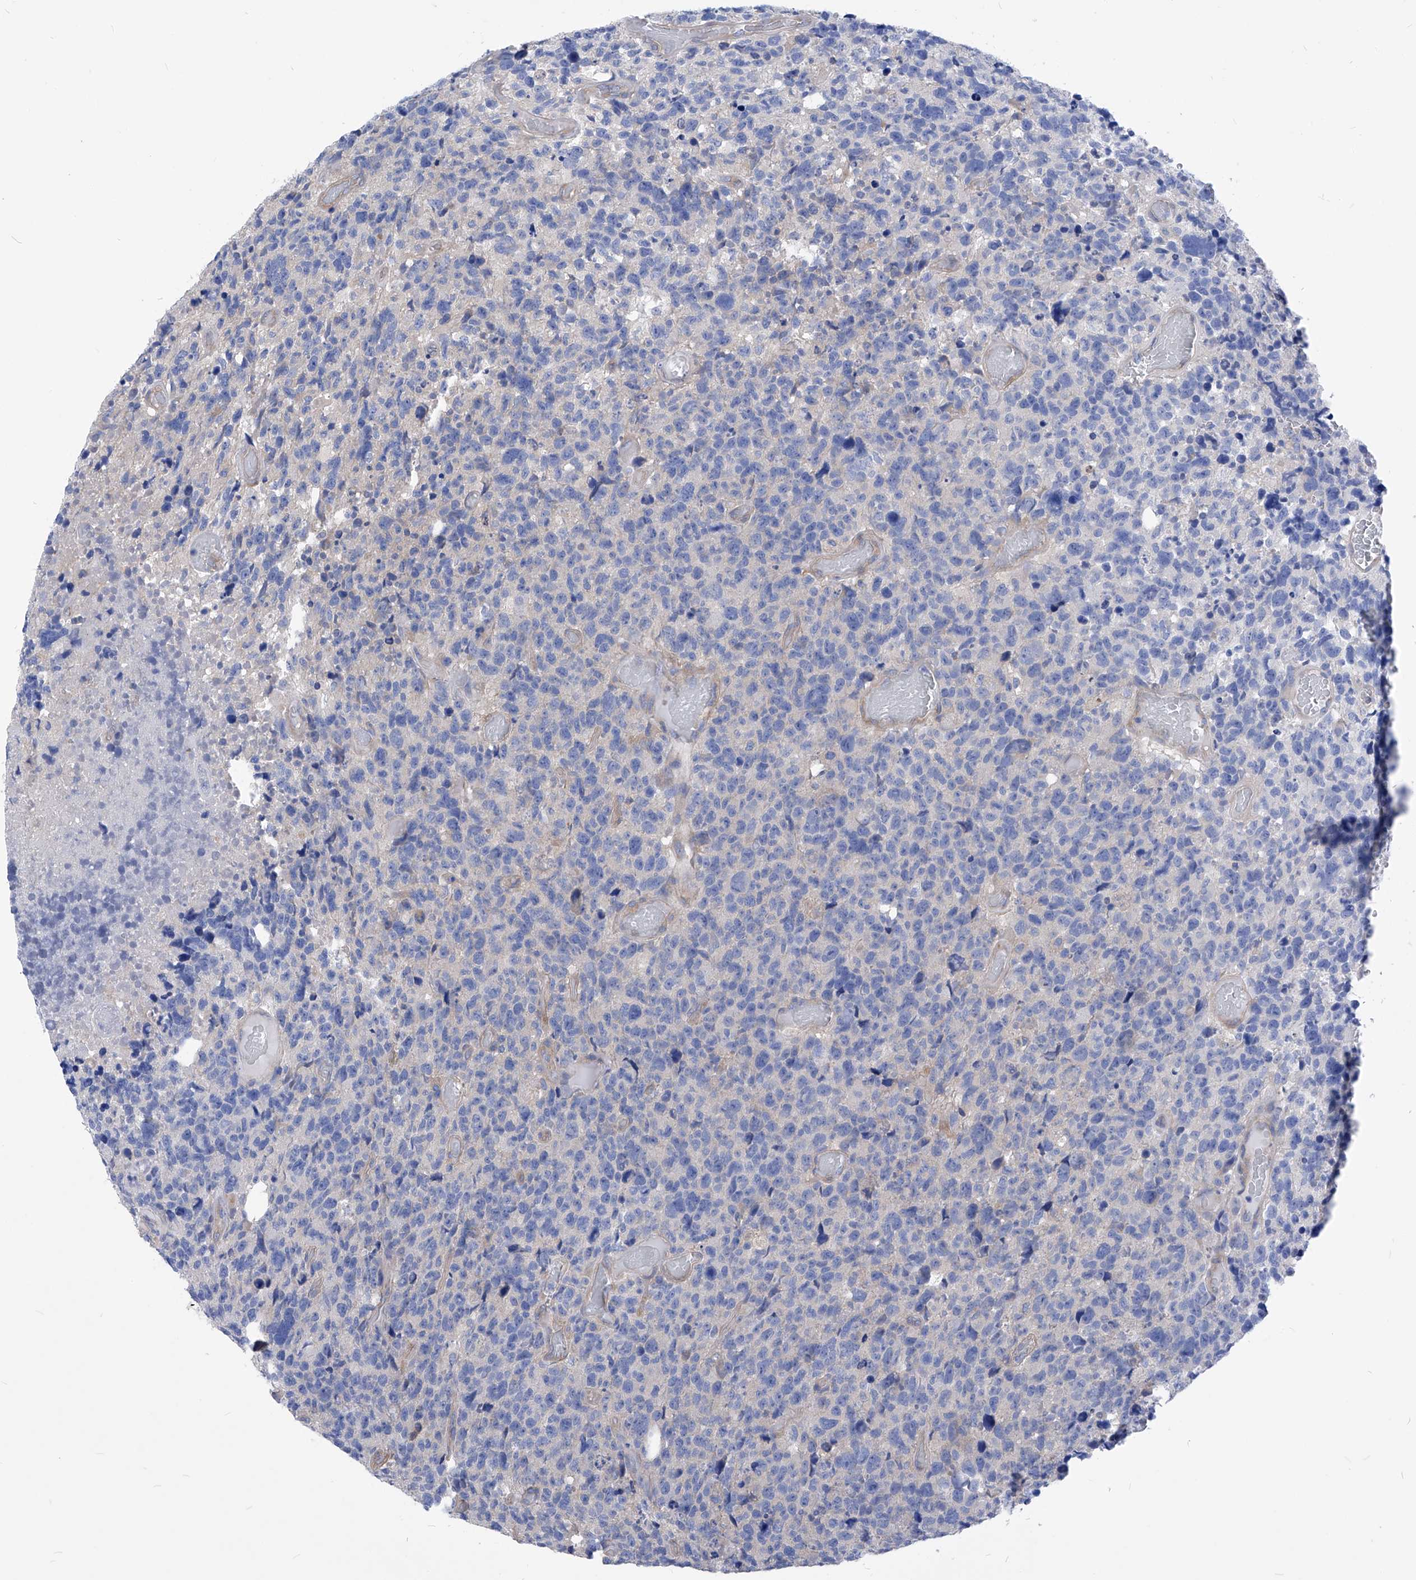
{"staining": {"intensity": "negative", "quantity": "none", "location": "none"}, "tissue": "glioma", "cell_type": "Tumor cells", "image_type": "cancer", "snomed": [{"axis": "morphology", "description": "Glioma, malignant, High grade"}, {"axis": "topography", "description": "Brain"}], "caption": "Immunohistochemistry of human malignant high-grade glioma reveals no positivity in tumor cells.", "gene": "XPNPEP1", "patient": {"sex": "male", "age": 69}}